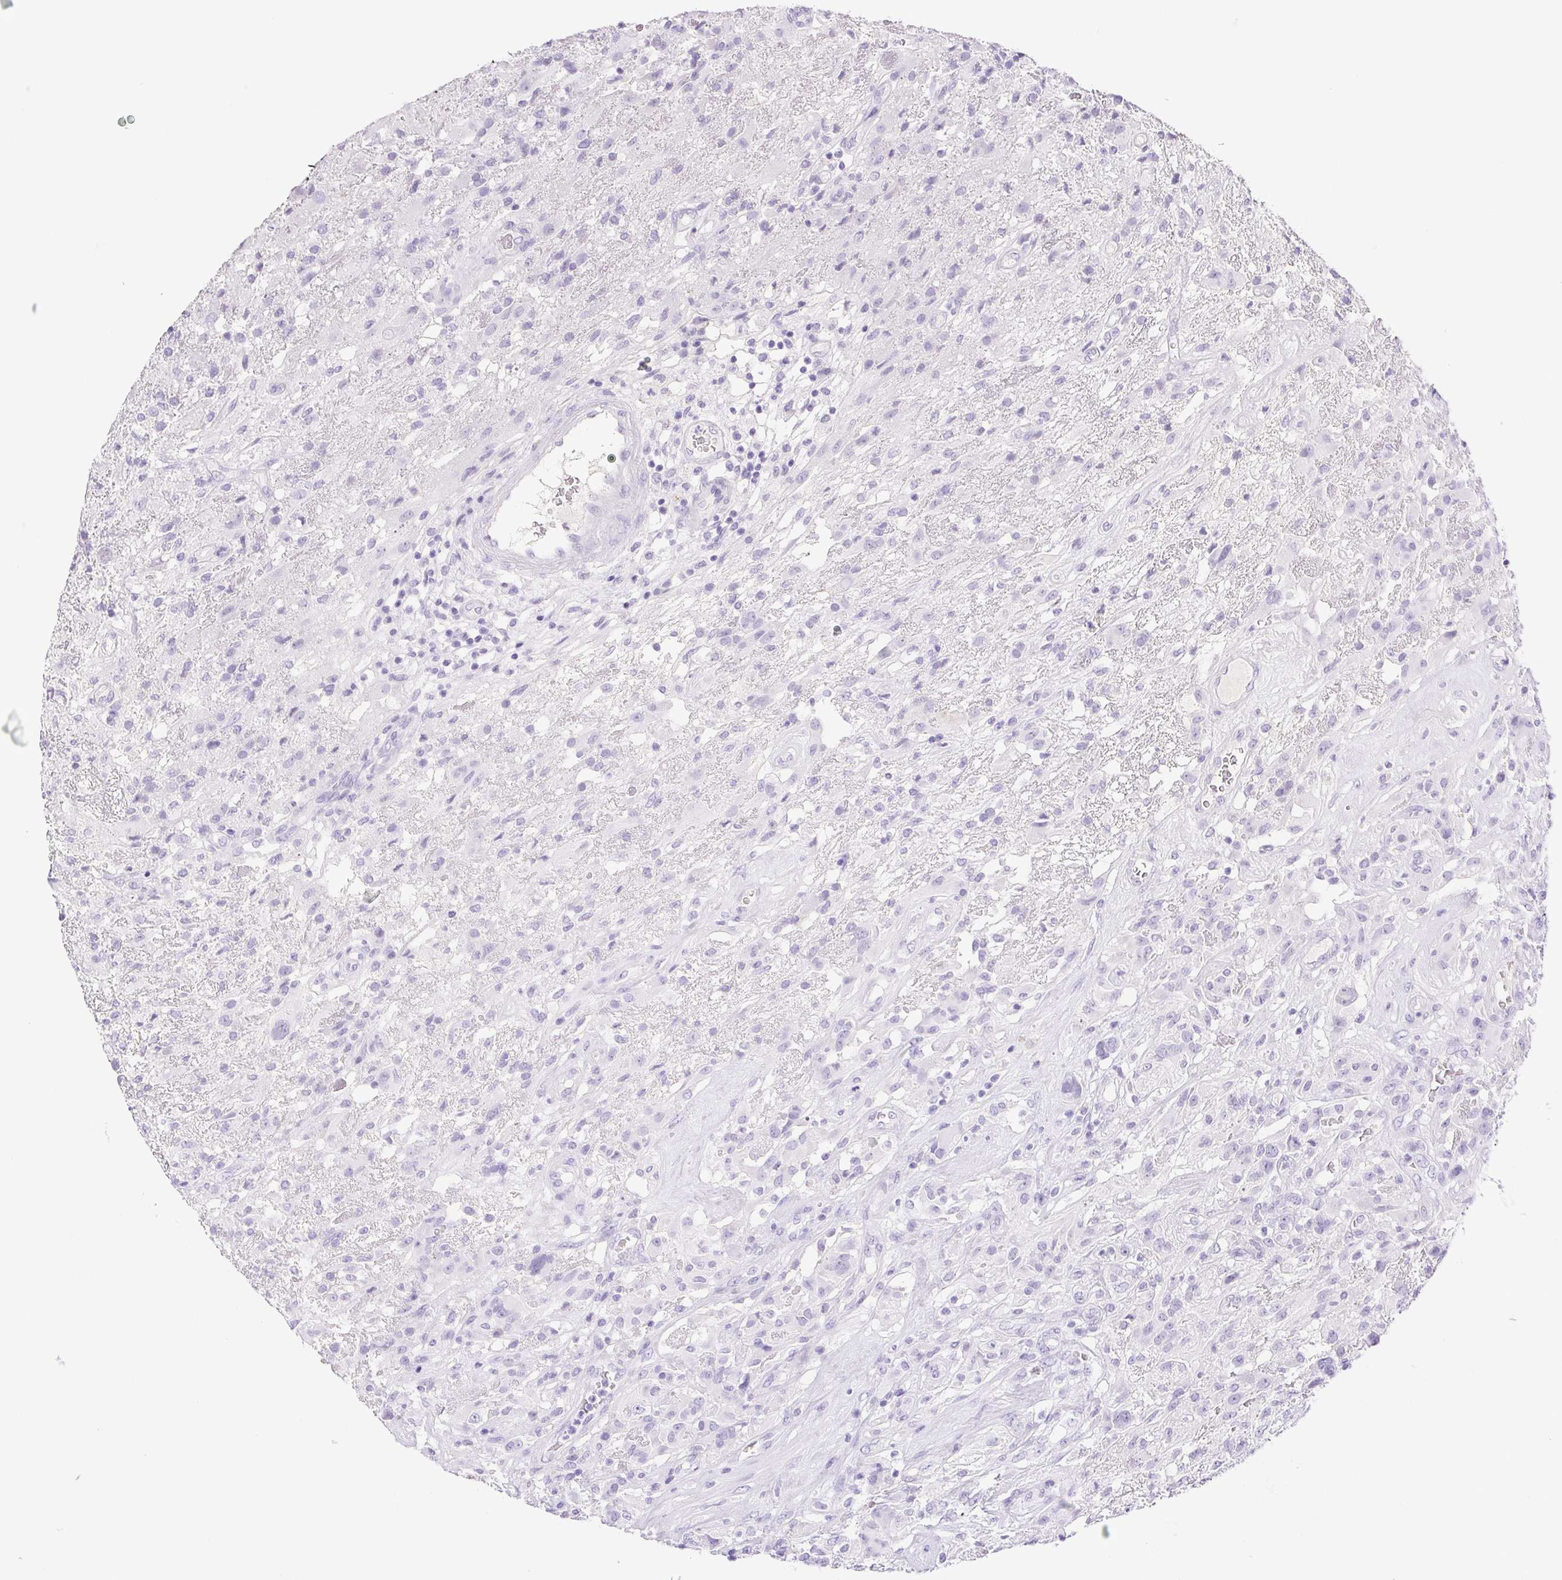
{"staining": {"intensity": "negative", "quantity": "none", "location": "none"}, "tissue": "glioma", "cell_type": "Tumor cells", "image_type": "cancer", "snomed": [{"axis": "morphology", "description": "Glioma, malignant, High grade"}, {"axis": "topography", "description": "Brain"}], "caption": "There is no significant expression in tumor cells of glioma. The staining is performed using DAB (3,3'-diaminobenzidine) brown chromogen with nuclei counter-stained in using hematoxylin.", "gene": "PAPPA2", "patient": {"sex": "male", "age": 46}}